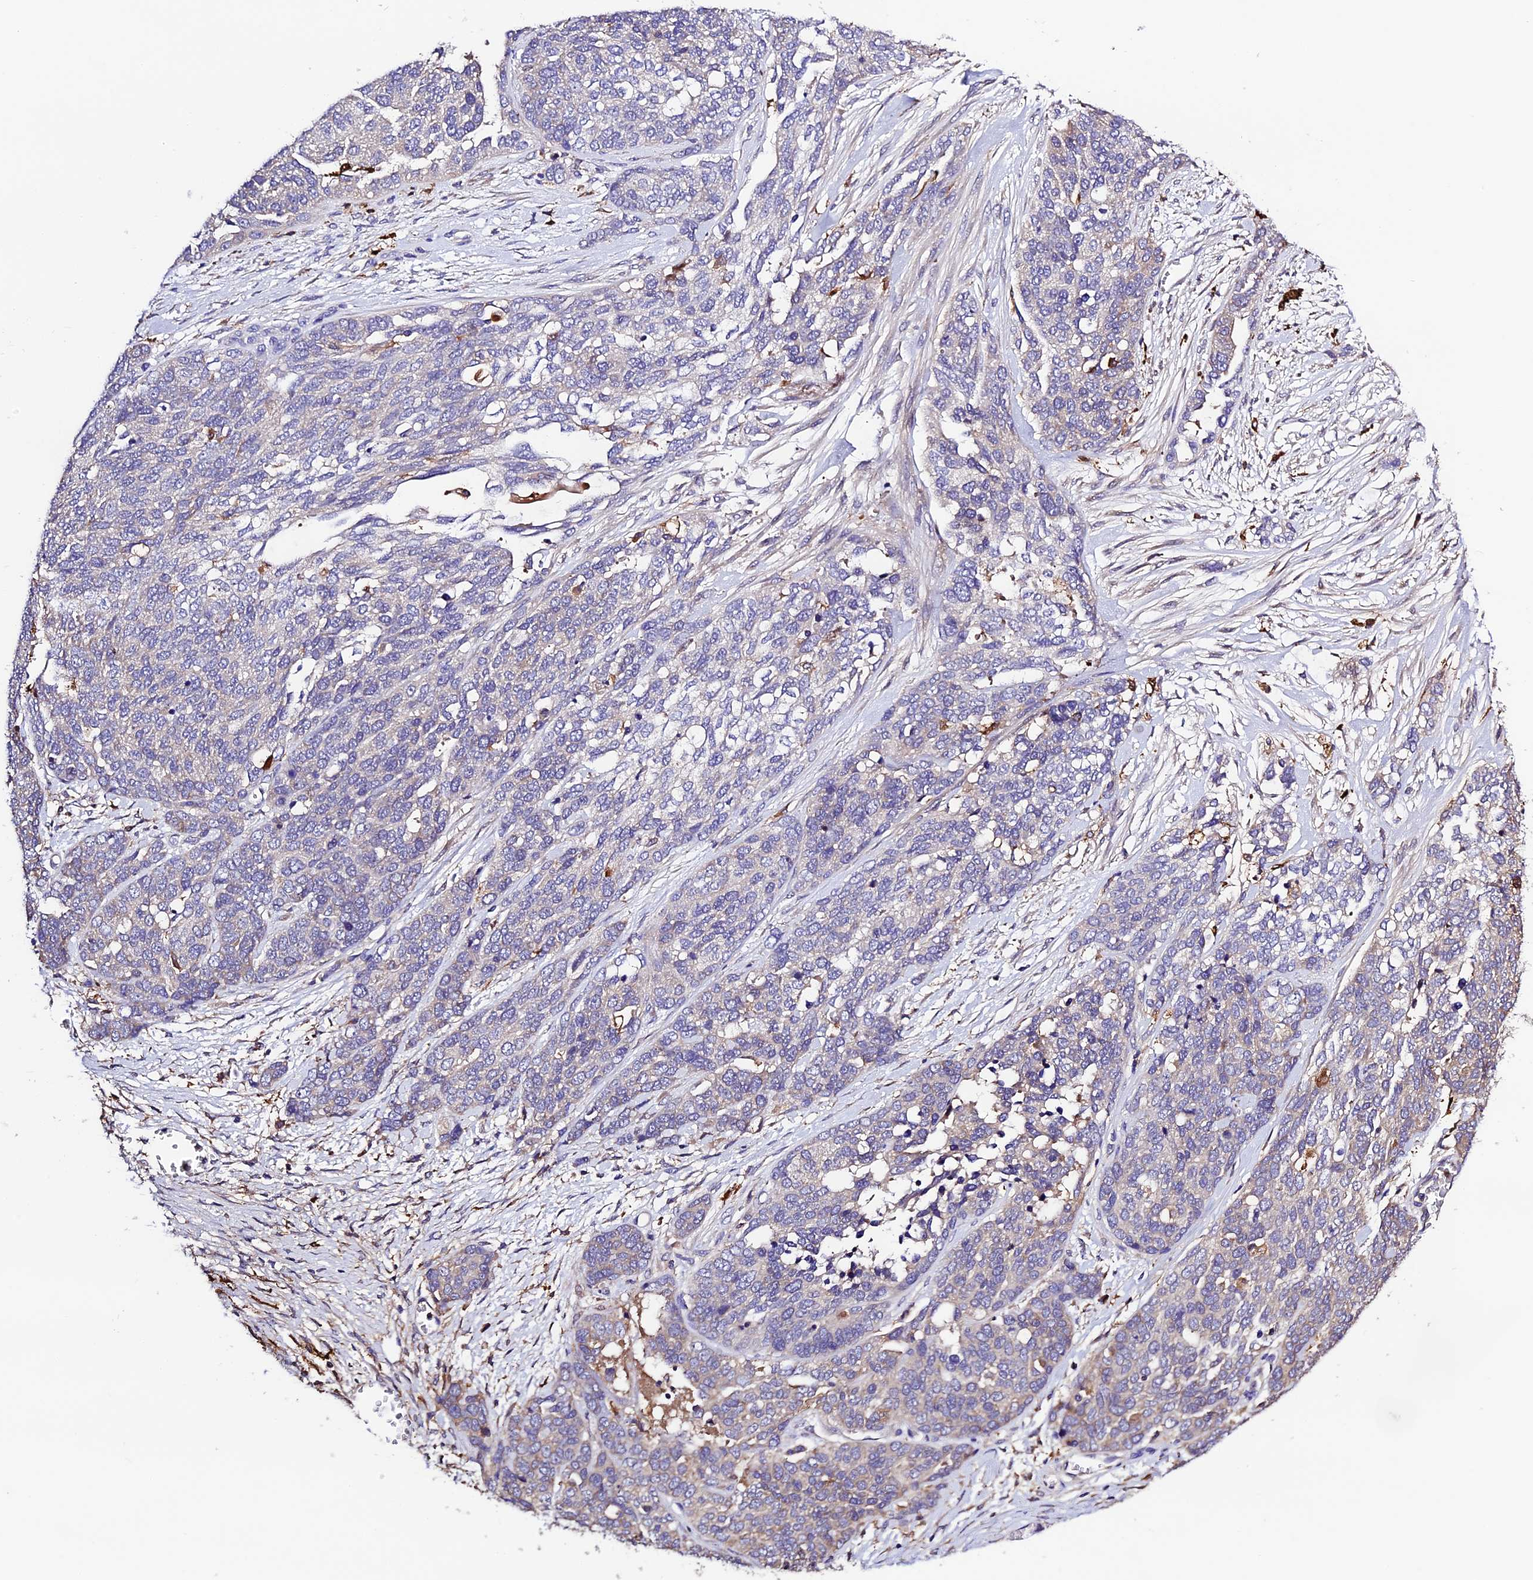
{"staining": {"intensity": "negative", "quantity": "none", "location": "none"}, "tissue": "ovarian cancer", "cell_type": "Tumor cells", "image_type": "cancer", "snomed": [{"axis": "morphology", "description": "Cystadenocarcinoma, serous, NOS"}, {"axis": "topography", "description": "Ovary"}], "caption": "Serous cystadenocarcinoma (ovarian) was stained to show a protein in brown. There is no significant staining in tumor cells.", "gene": "CILP2", "patient": {"sex": "female", "age": 44}}